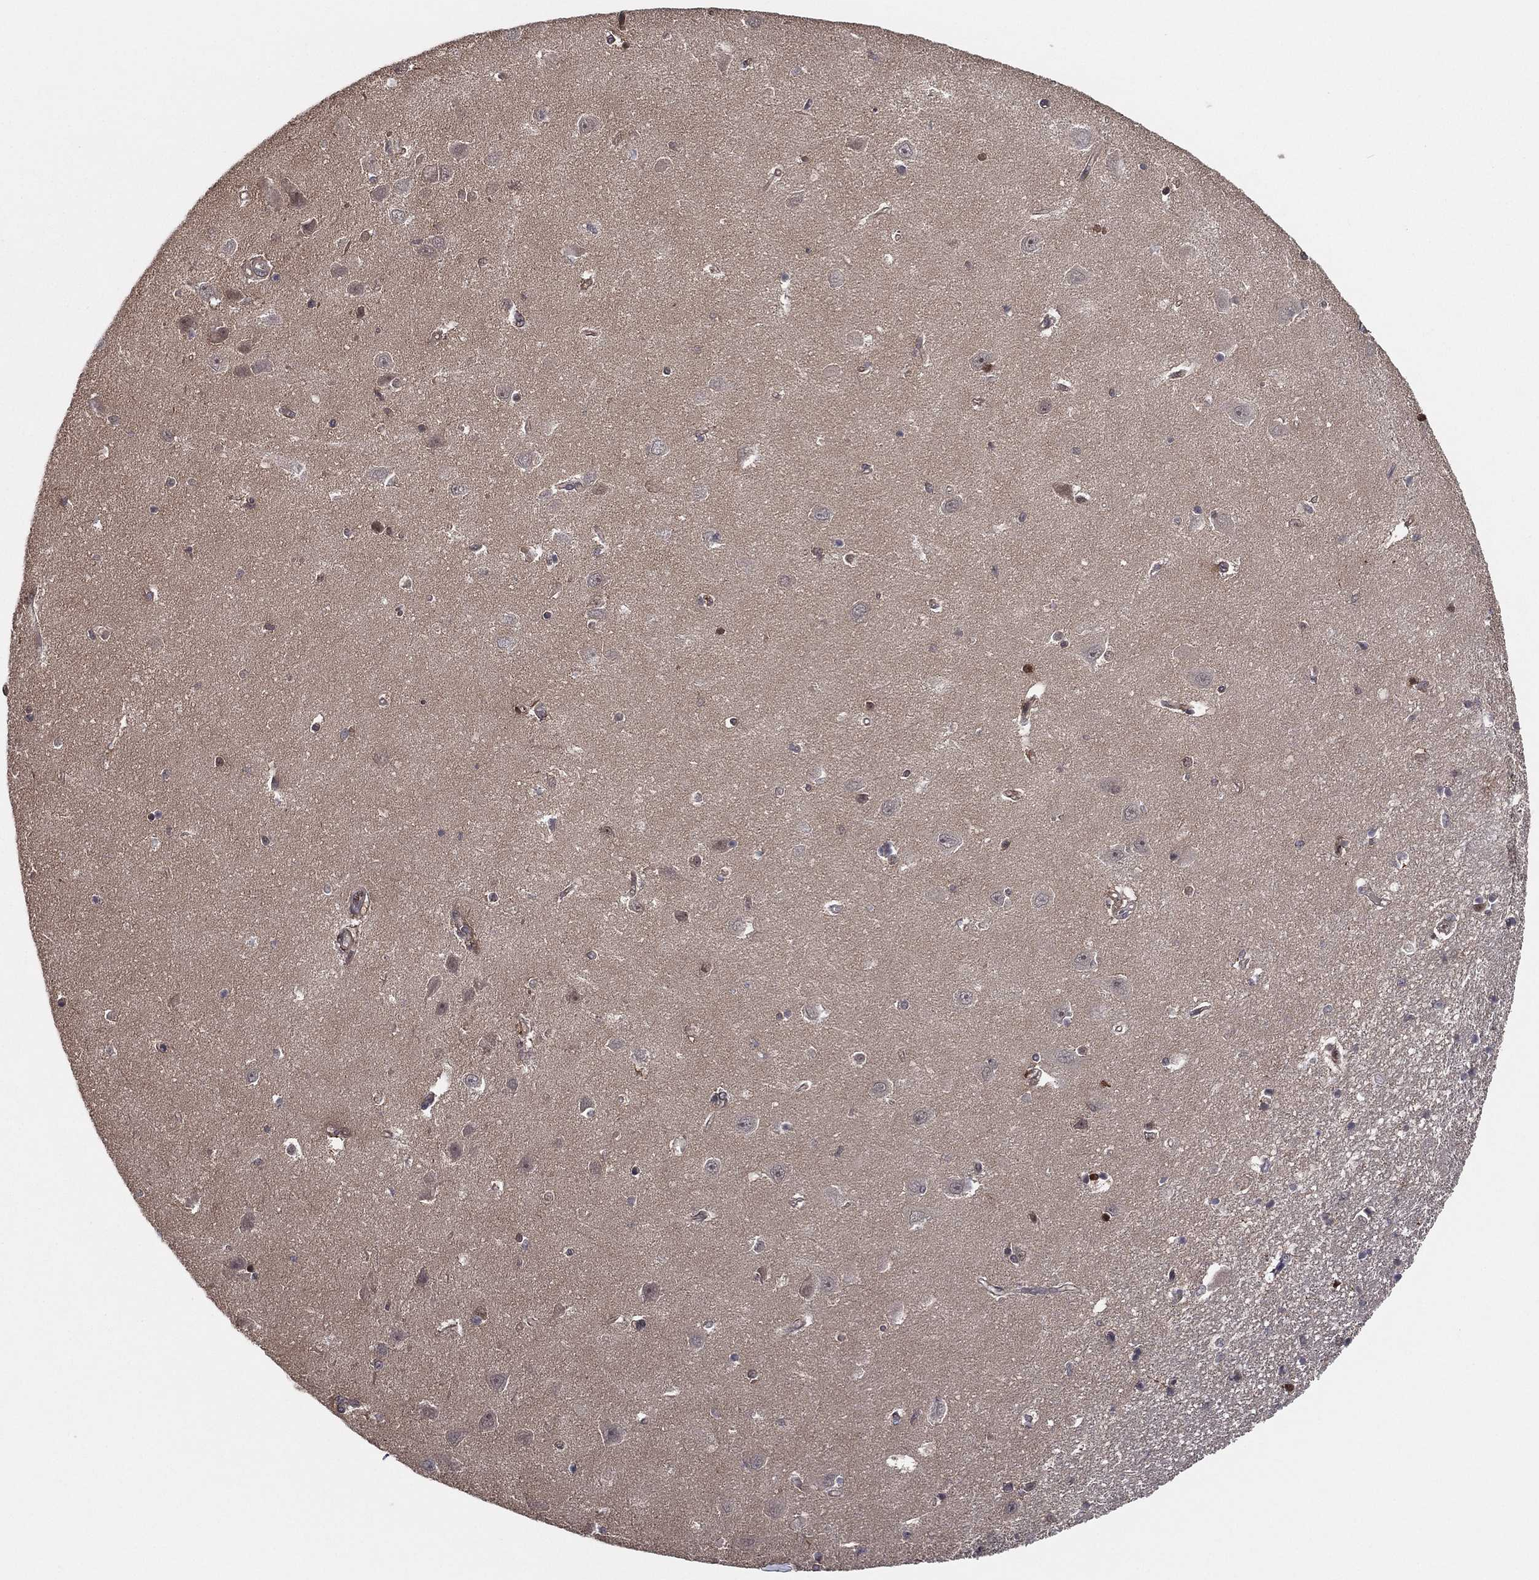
{"staining": {"intensity": "strong", "quantity": "25%-75%", "location": "nuclear"}, "tissue": "hippocampus", "cell_type": "Glial cells", "image_type": "normal", "snomed": [{"axis": "morphology", "description": "Normal tissue, NOS"}, {"axis": "topography", "description": "Hippocampus"}], "caption": "Human hippocampus stained for a protein (brown) reveals strong nuclear positive staining in about 25%-75% of glial cells.", "gene": "GPALPP1", "patient": {"sex": "female", "age": 64}}